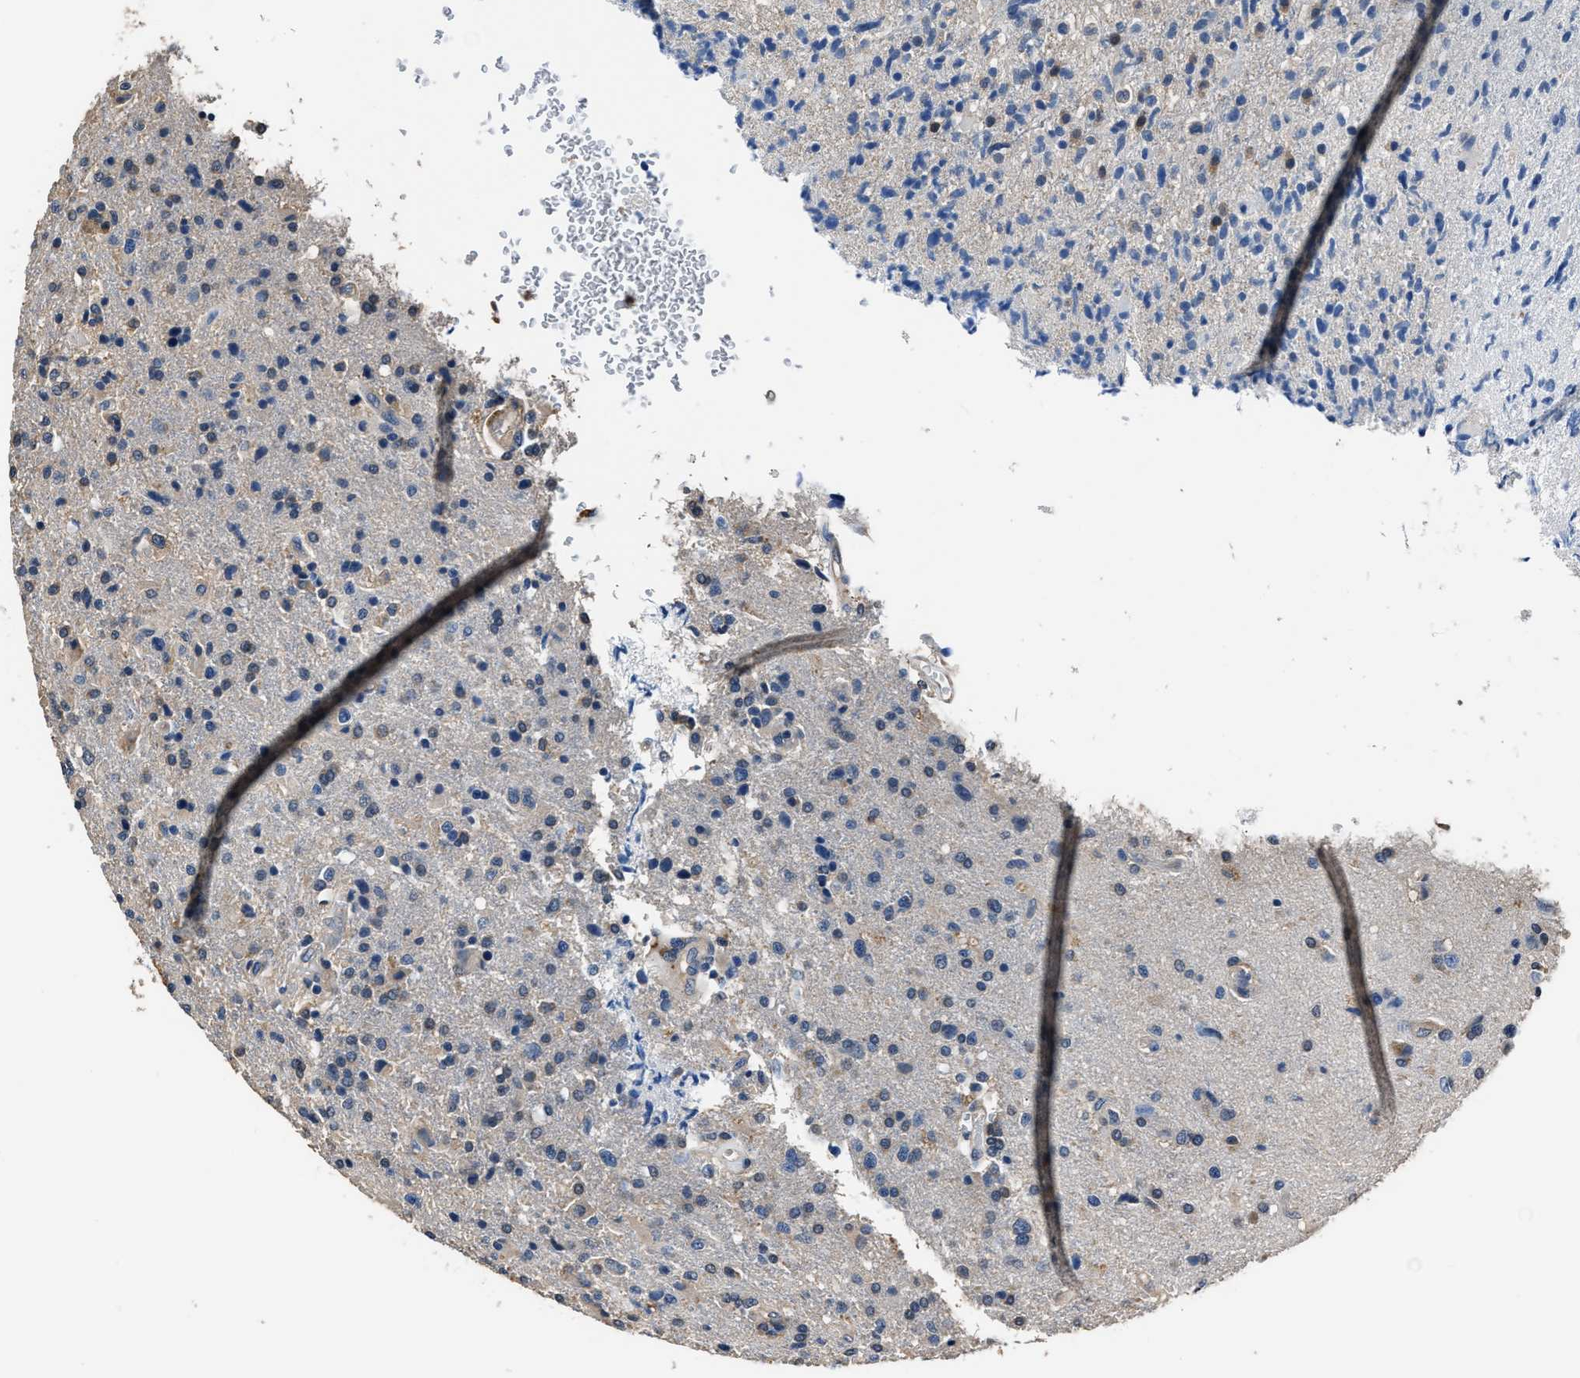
{"staining": {"intensity": "weak", "quantity": "<25%", "location": "cytoplasmic/membranous"}, "tissue": "glioma", "cell_type": "Tumor cells", "image_type": "cancer", "snomed": [{"axis": "morphology", "description": "Glioma, malignant, High grade"}, {"axis": "topography", "description": "Brain"}], "caption": "IHC of glioma displays no expression in tumor cells.", "gene": "GSTP1", "patient": {"sex": "male", "age": 72}}